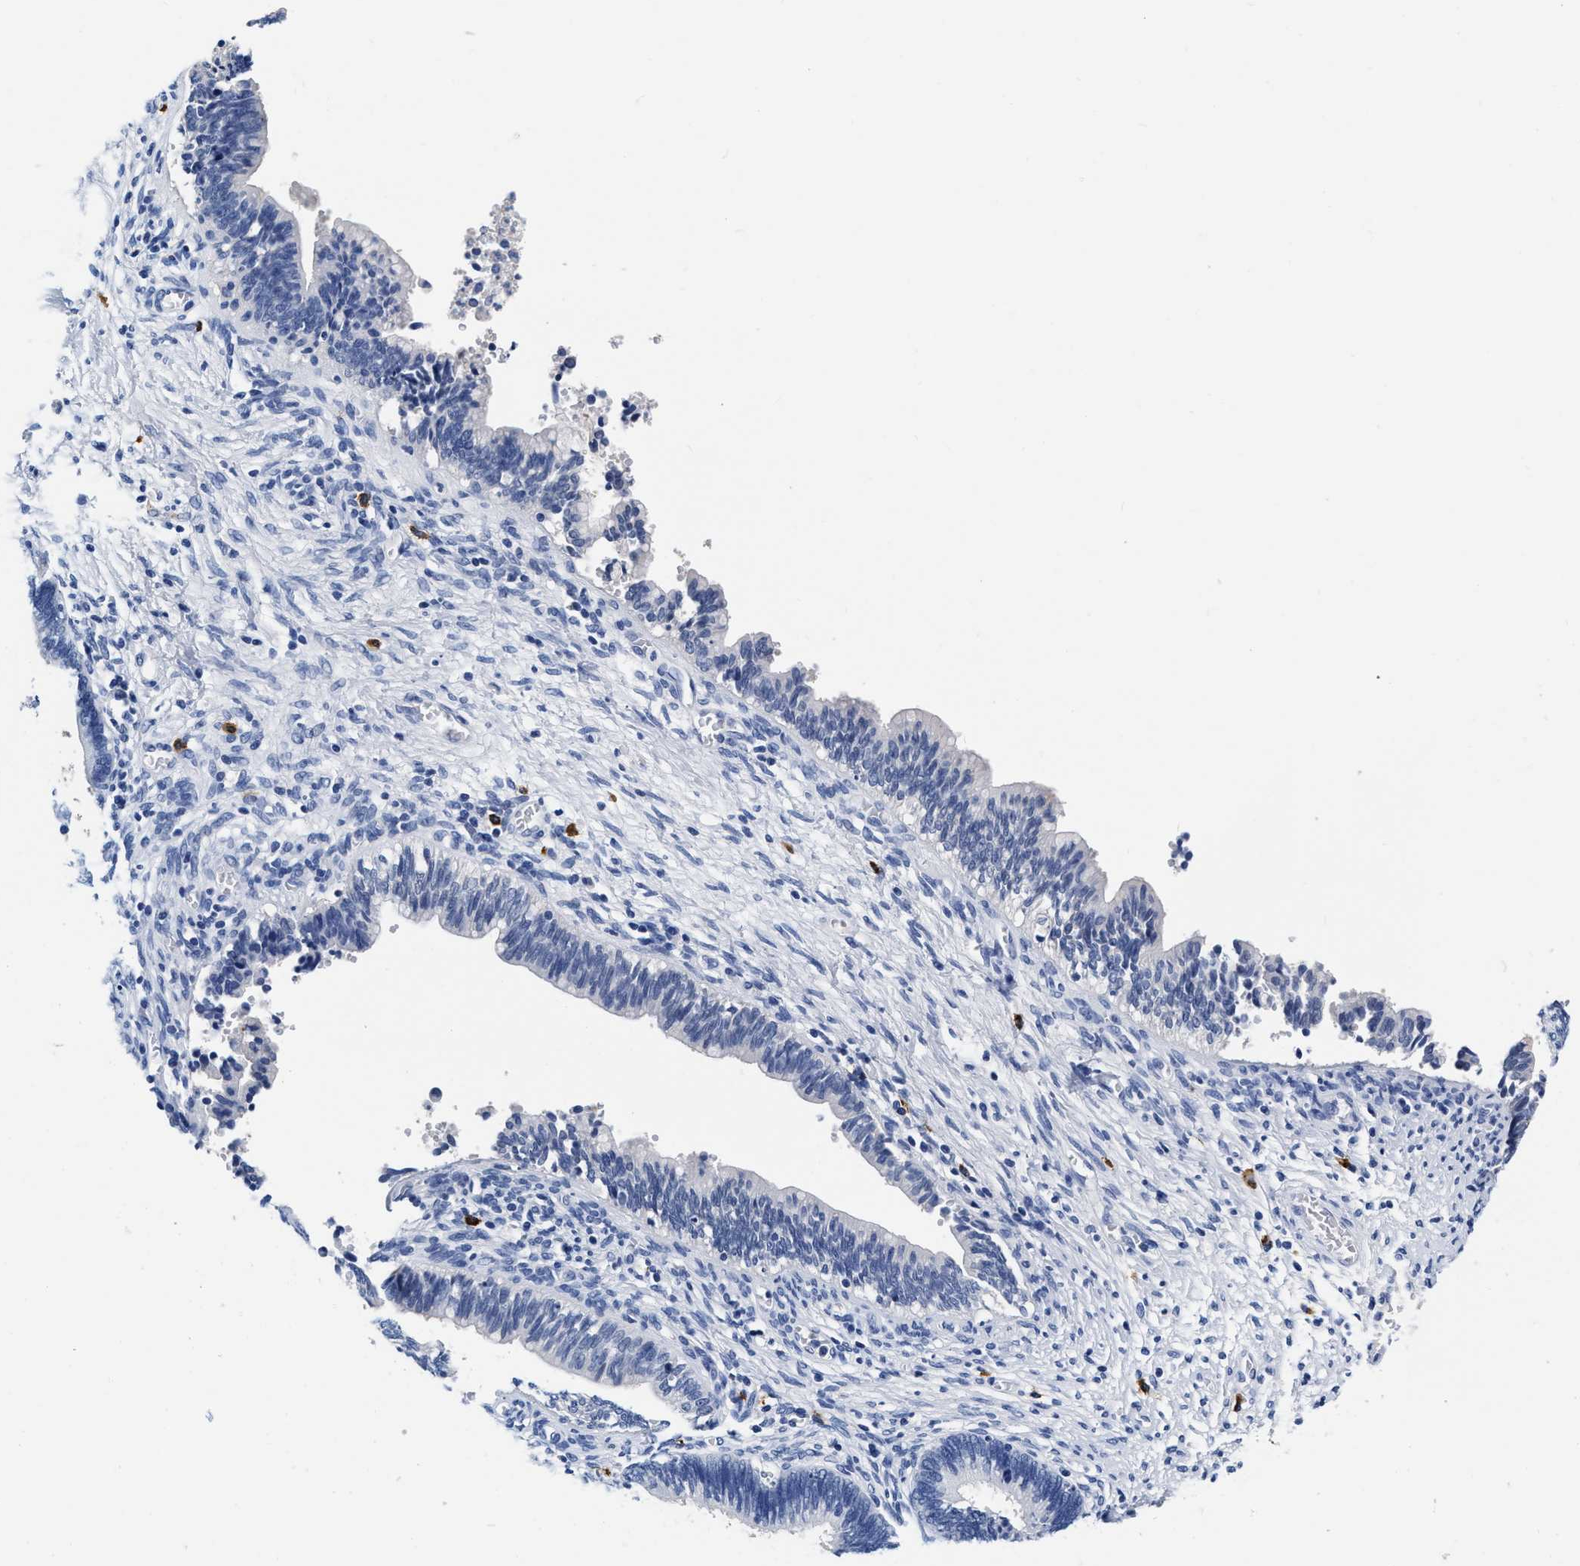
{"staining": {"intensity": "negative", "quantity": "none", "location": "none"}, "tissue": "cervical cancer", "cell_type": "Tumor cells", "image_type": "cancer", "snomed": [{"axis": "morphology", "description": "Adenocarcinoma, NOS"}, {"axis": "topography", "description": "Cervix"}], "caption": "This is an IHC micrograph of human cervical cancer (adenocarcinoma). There is no expression in tumor cells.", "gene": "CER1", "patient": {"sex": "female", "age": 44}}